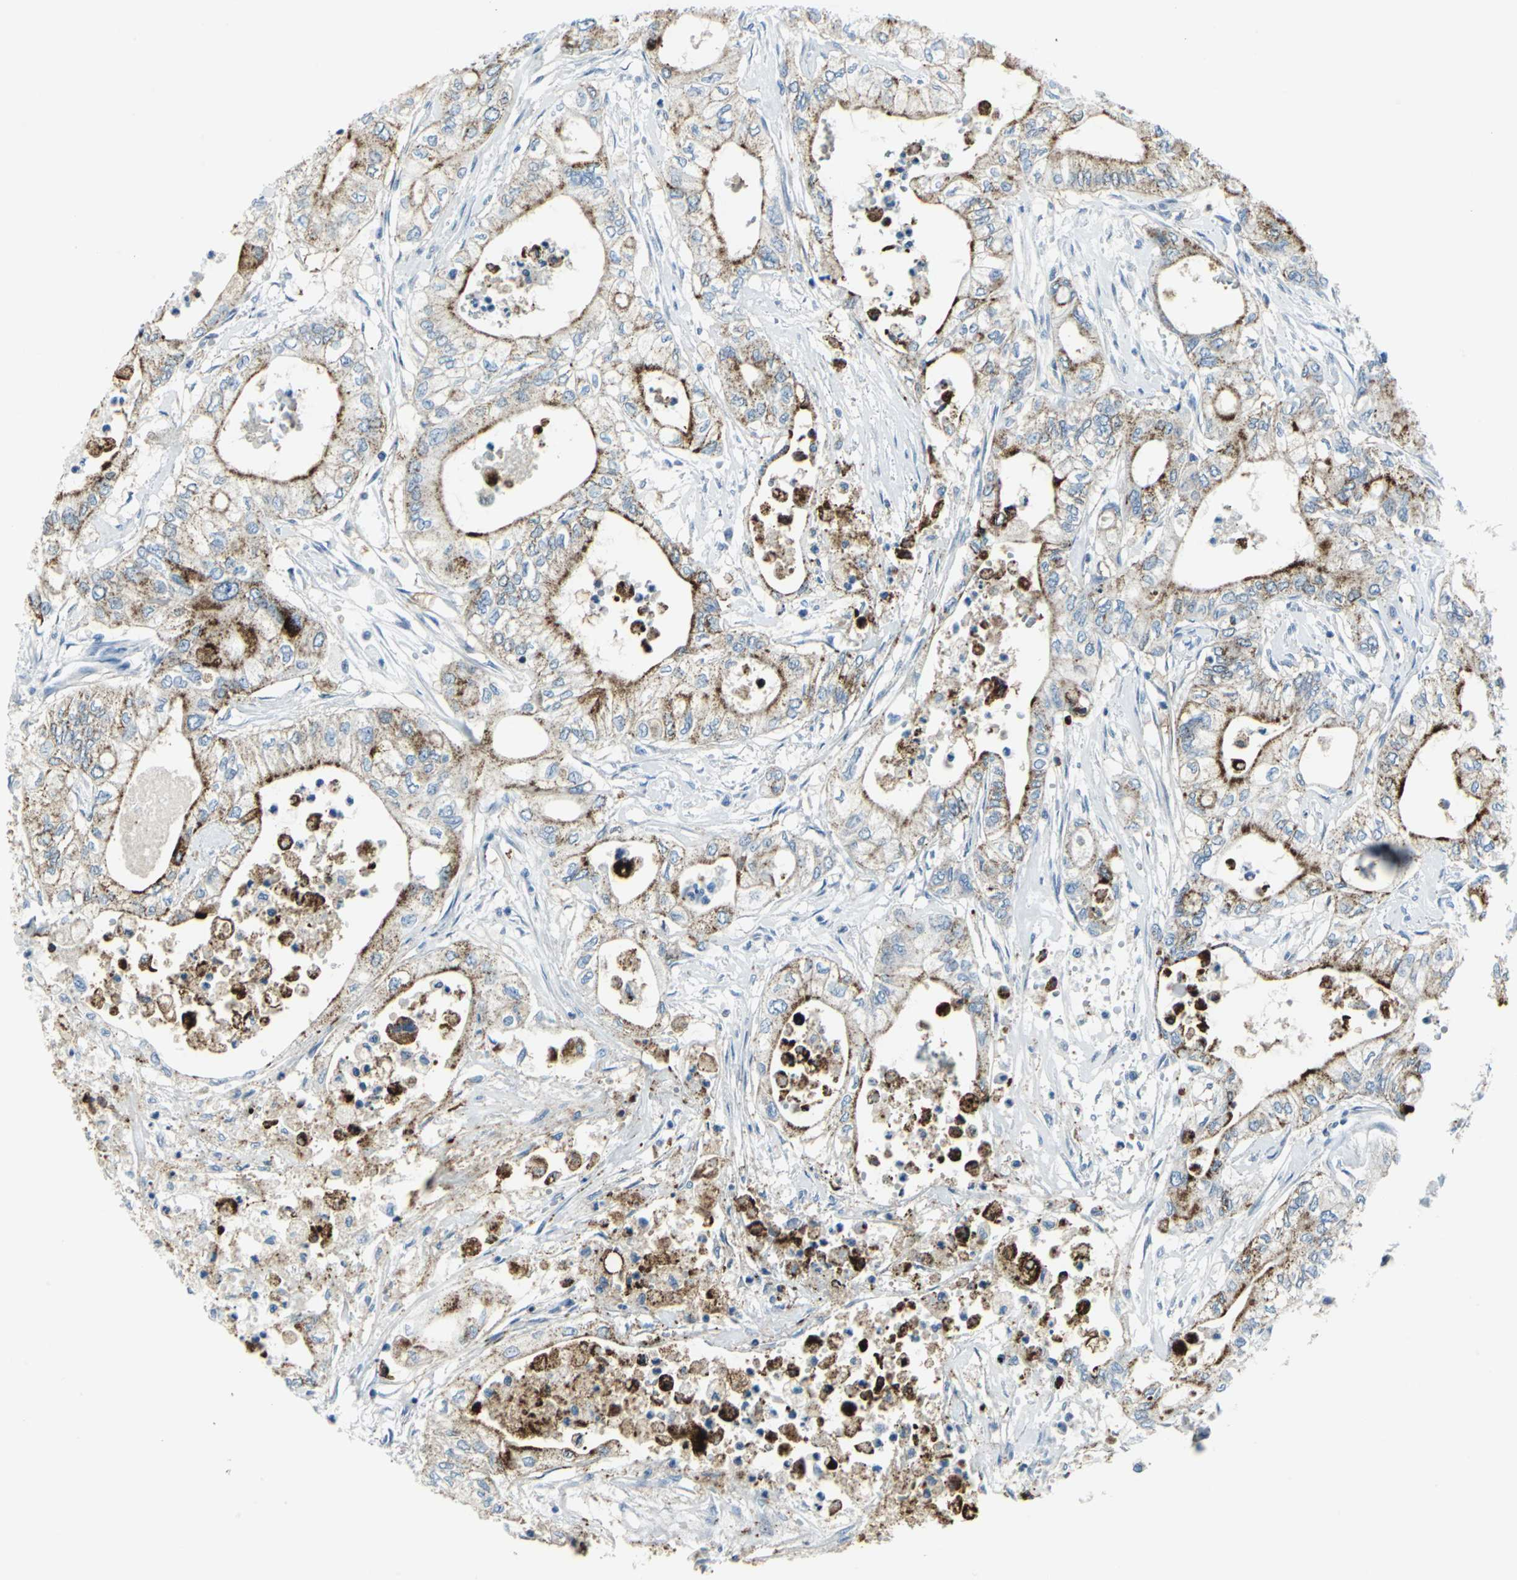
{"staining": {"intensity": "moderate", "quantity": ">75%", "location": "cytoplasmic/membranous"}, "tissue": "pancreatic cancer", "cell_type": "Tumor cells", "image_type": "cancer", "snomed": [{"axis": "morphology", "description": "Adenocarcinoma, NOS"}, {"axis": "topography", "description": "Pancreas"}], "caption": "This micrograph demonstrates IHC staining of adenocarcinoma (pancreatic), with medium moderate cytoplasmic/membranous positivity in approximately >75% of tumor cells.", "gene": "SNUPN", "patient": {"sex": "male", "age": 79}}